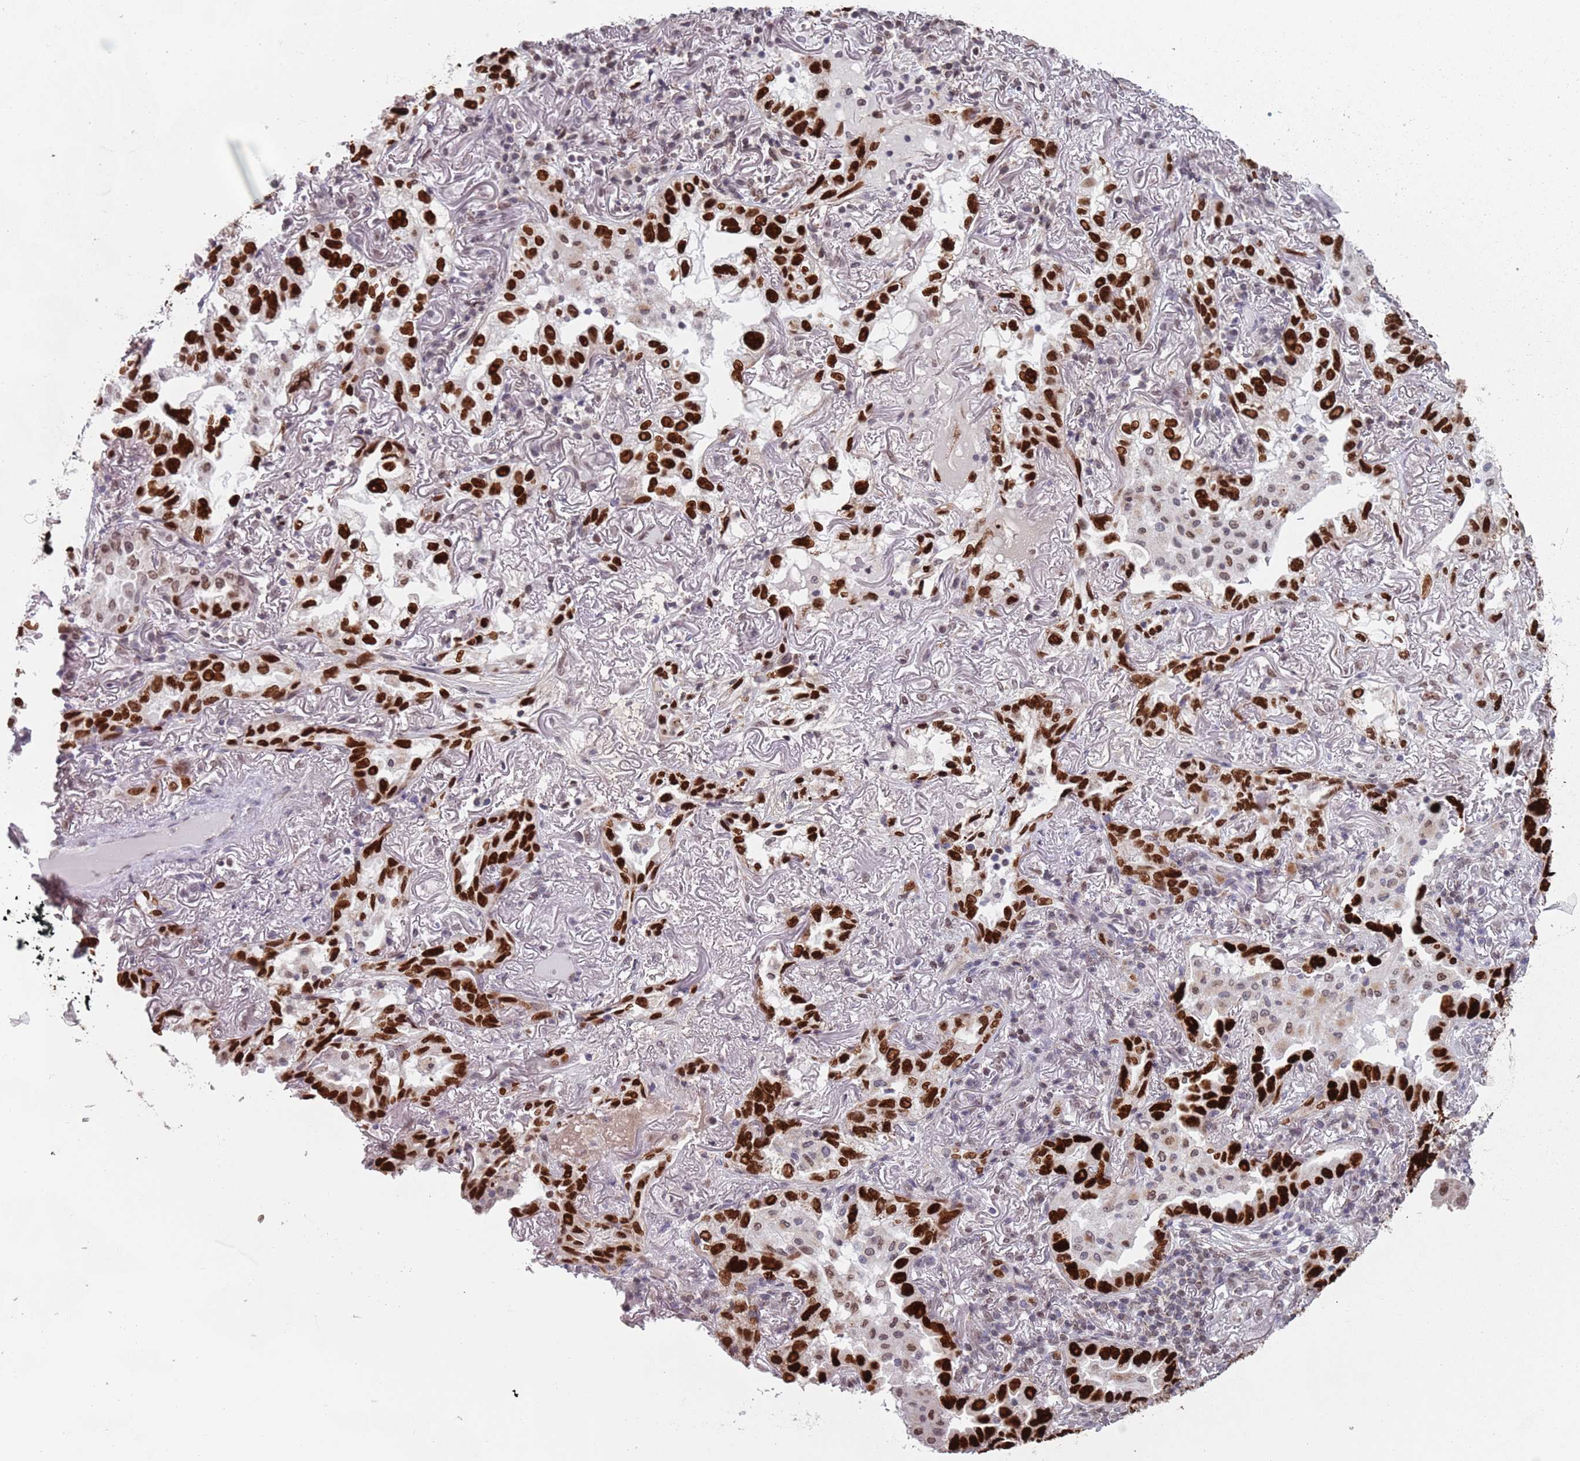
{"staining": {"intensity": "strong", "quantity": ">75%", "location": "nuclear"}, "tissue": "lung cancer", "cell_type": "Tumor cells", "image_type": "cancer", "snomed": [{"axis": "morphology", "description": "Adenocarcinoma, NOS"}, {"axis": "topography", "description": "Lung"}], "caption": "Immunohistochemistry (IHC) staining of lung cancer (adenocarcinoma), which reveals high levels of strong nuclear staining in approximately >75% of tumor cells indicating strong nuclear protein staining. The staining was performed using DAB (brown) for protein detection and nuclei were counterstained in hematoxylin (blue).", "gene": "MFSD12", "patient": {"sex": "female", "age": 69}}